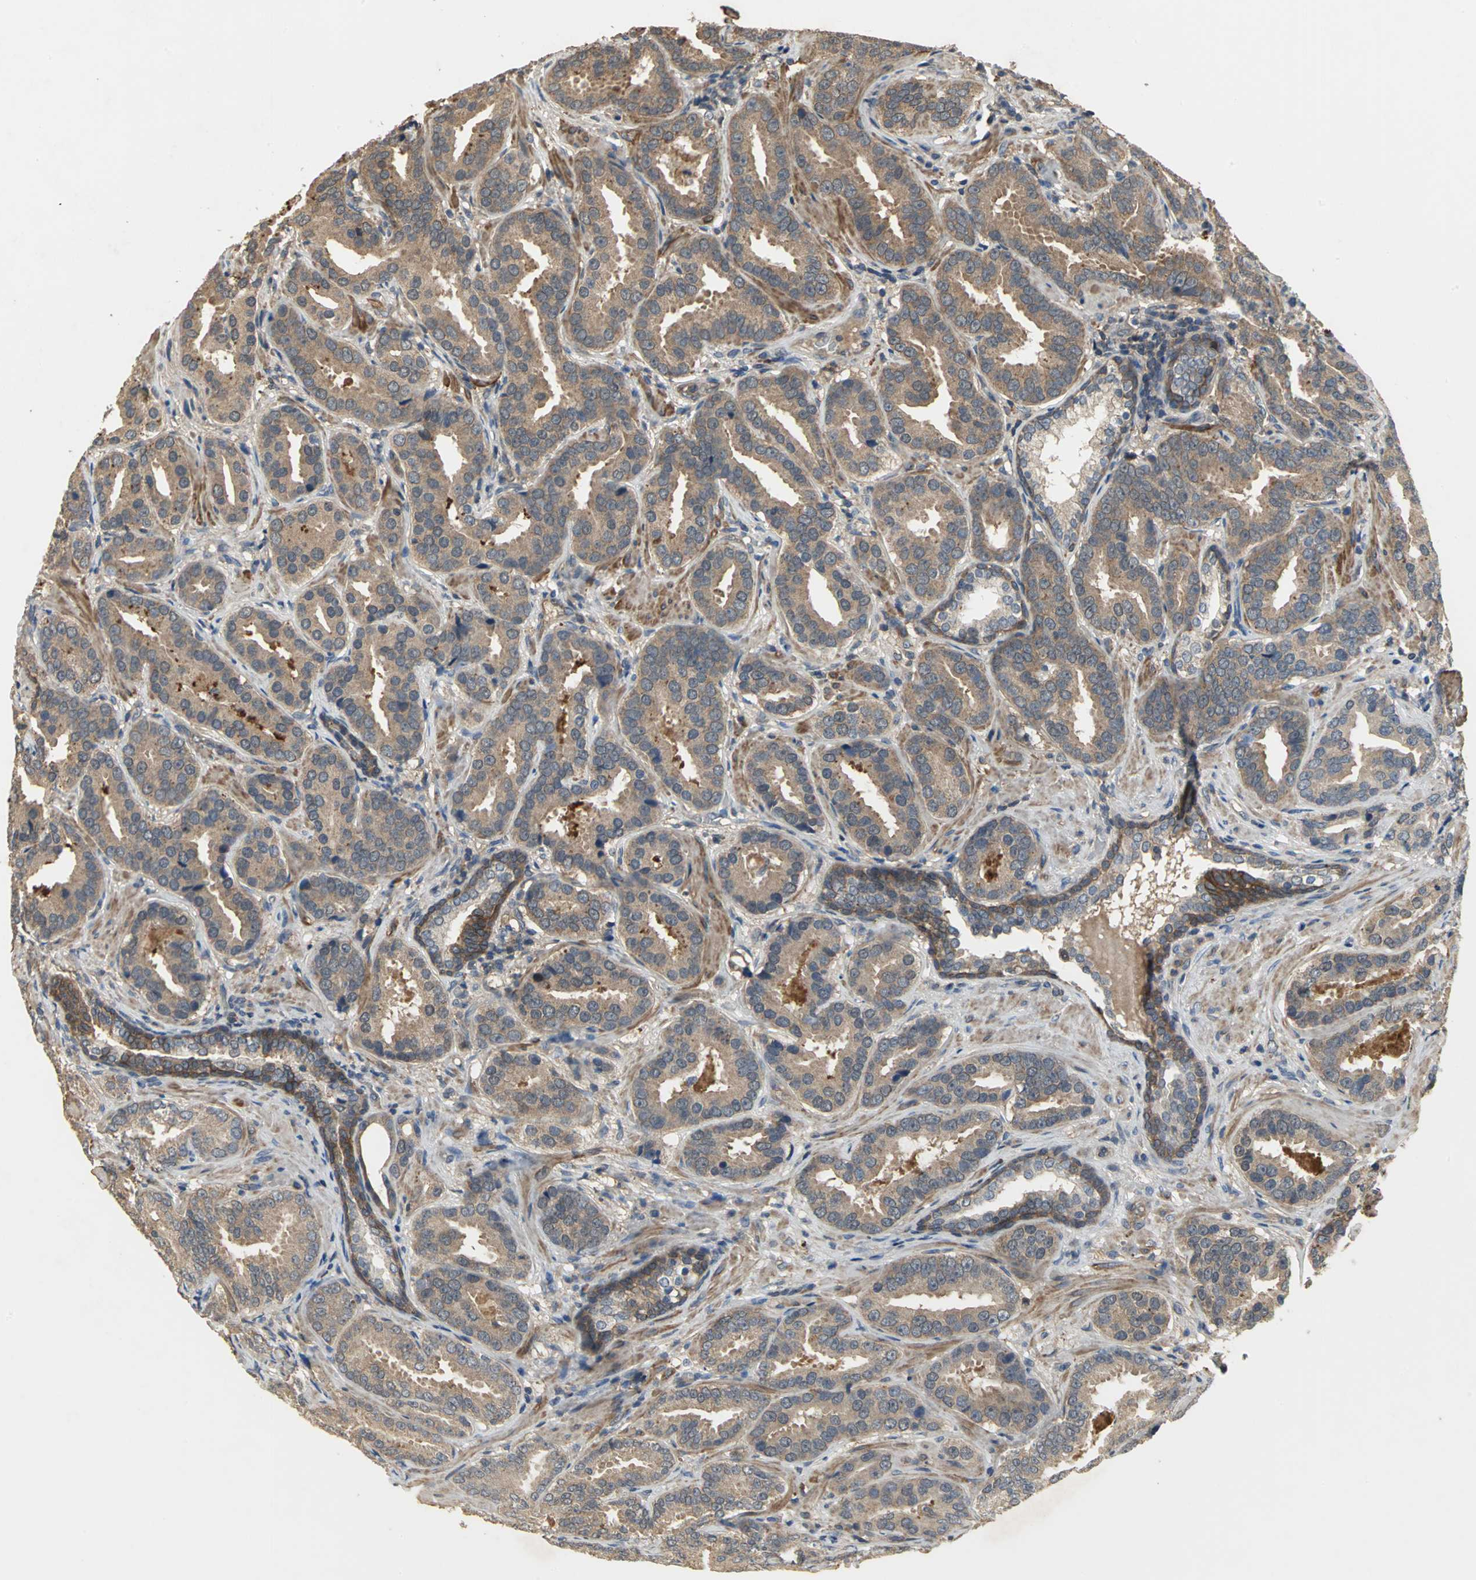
{"staining": {"intensity": "moderate", "quantity": ">75%", "location": "cytoplasmic/membranous"}, "tissue": "prostate cancer", "cell_type": "Tumor cells", "image_type": "cancer", "snomed": [{"axis": "morphology", "description": "Adenocarcinoma, Low grade"}, {"axis": "topography", "description": "Prostate"}], "caption": "Protein expression analysis of prostate adenocarcinoma (low-grade) displays moderate cytoplasmic/membranous staining in approximately >75% of tumor cells.", "gene": "MET", "patient": {"sex": "male", "age": 59}}